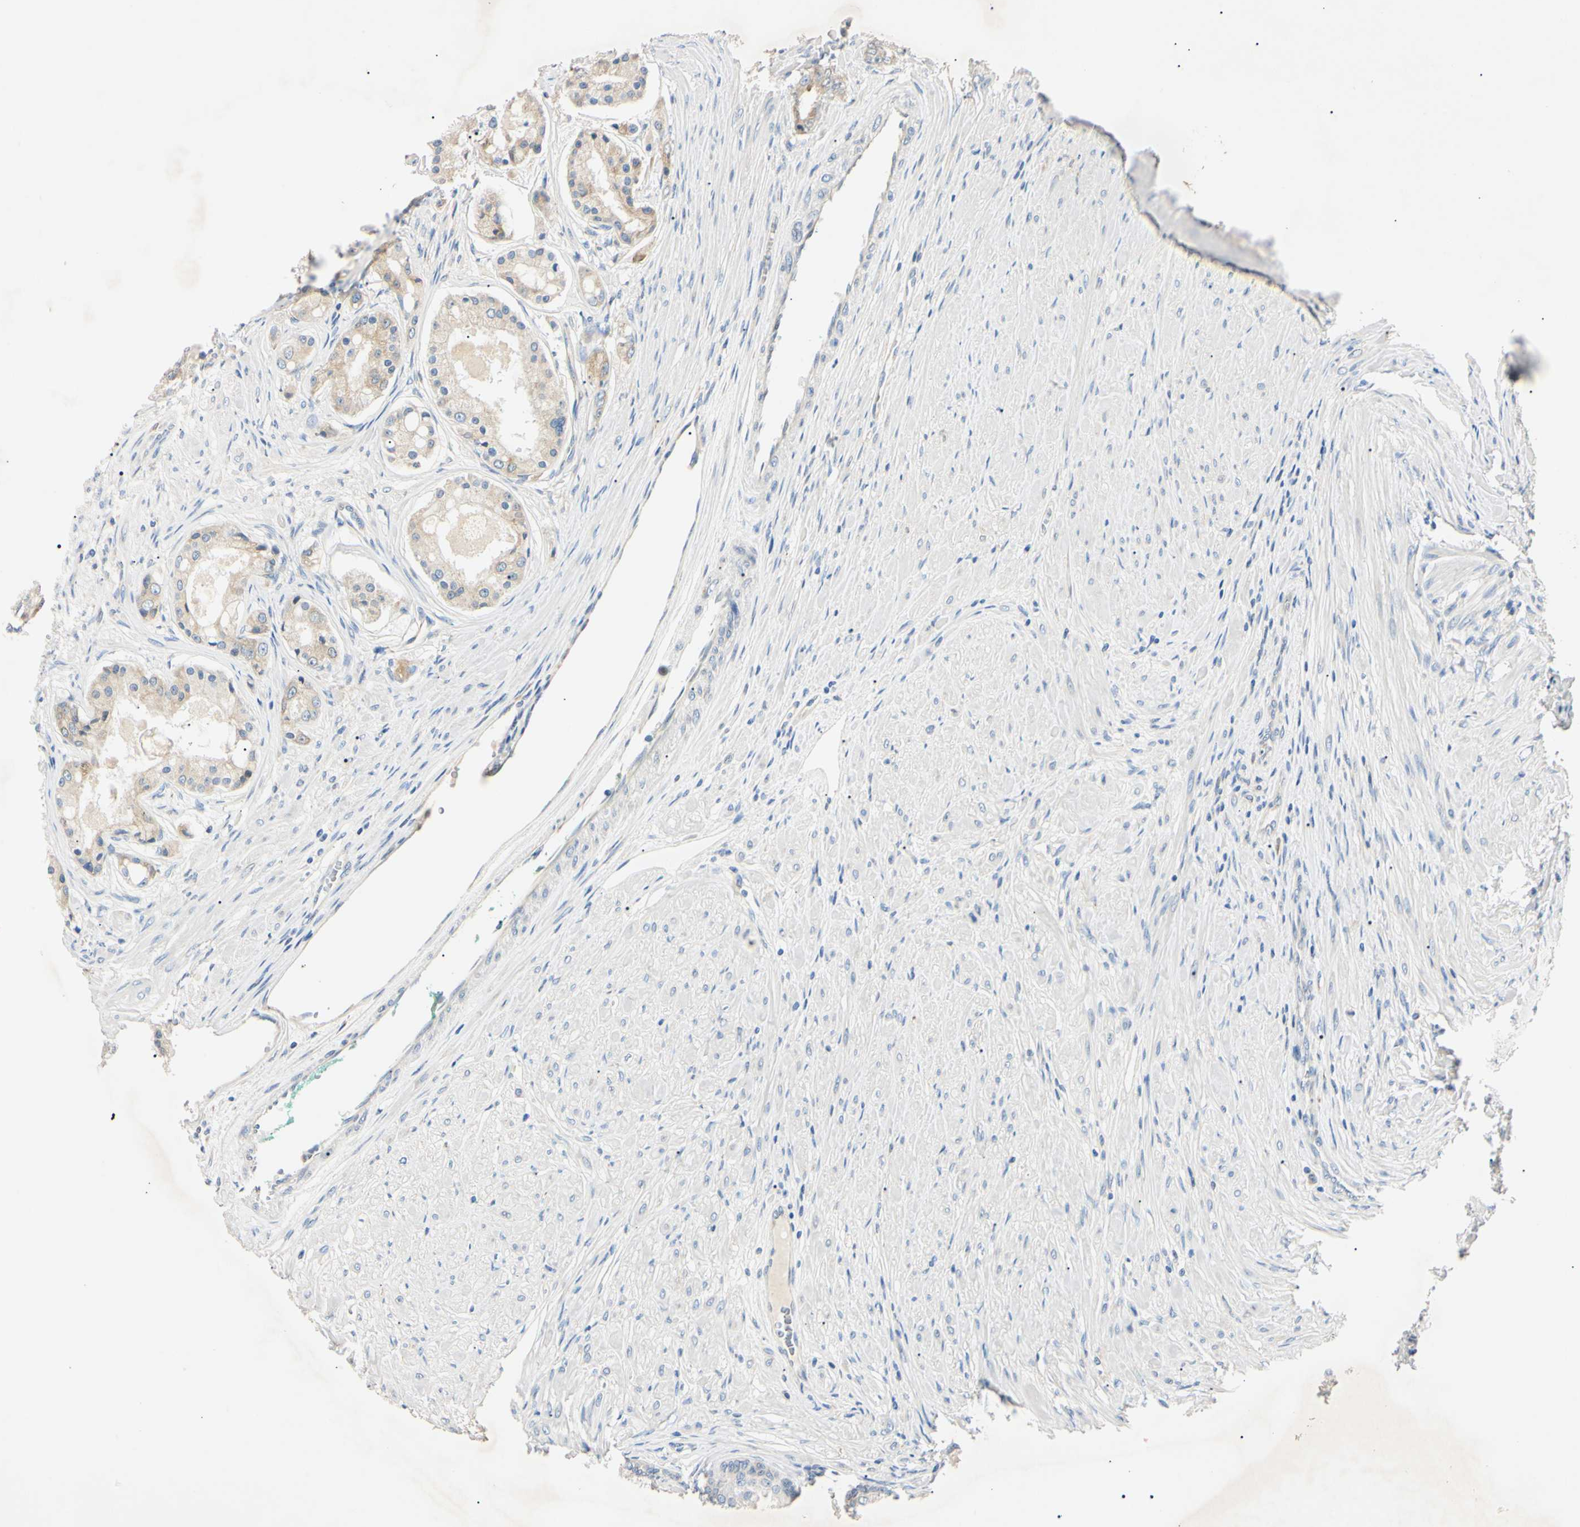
{"staining": {"intensity": "weak", "quantity": "<25%", "location": "cytoplasmic/membranous"}, "tissue": "prostate cancer", "cell_type": "Tumor cells", "image_type": "cancer", "snomed": [{"axis": "morphology", "description": "Adenocarcinoma, High grade"}, {"axis": "topography", "description": "Prostate"}], "caption": "Immunohistochemistry (IHC) of prostate cancer demonstrates no positivity in tumor cells.", "gene": "DNAJB12", "patient": {"sex": "male", "age": 59}}